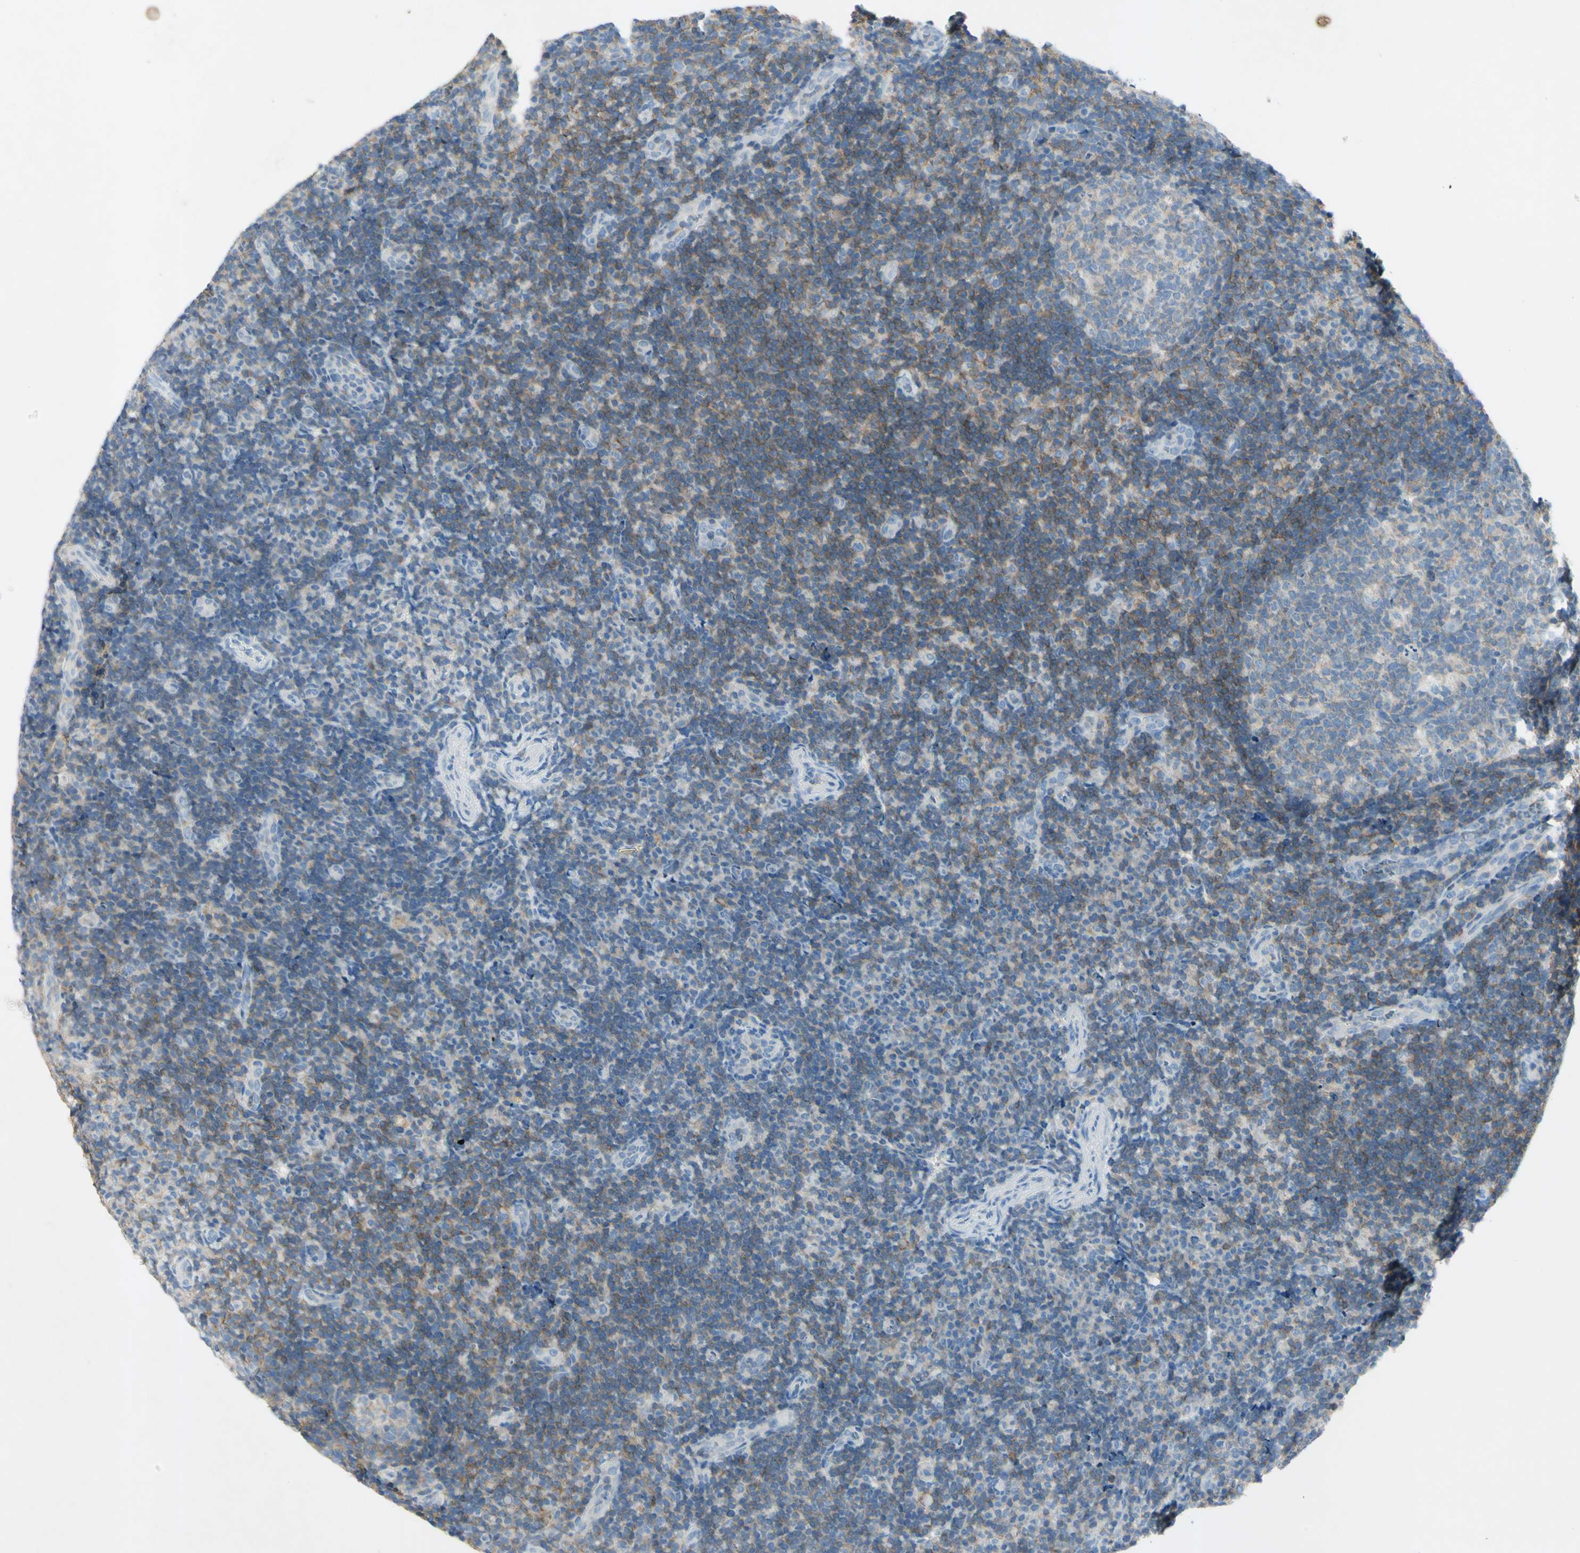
{"staining": {"intensity": "weak", "quantity": ">75%", "location": "cytoplasmic/membranous"}, "tissue": "tonsil", "cell_type": "Germinal center cells", "image_type": "normal", "snomed": [{"axis": "morphology", "description": "Normal tissue, NOS"}, {"axis": "topography", "description": "Tonsil"}], "caption": "Weak cytoplasmic/membranous protein expression is identified in approximately >75% of germinal center cells in tonsil. (DAB (3,3'-diaminobenzidine) IHC, brown staining for protein, blue staining for nuclei).", "gene": "GDF15", "patient": {"sex": "female", "age": 40}}